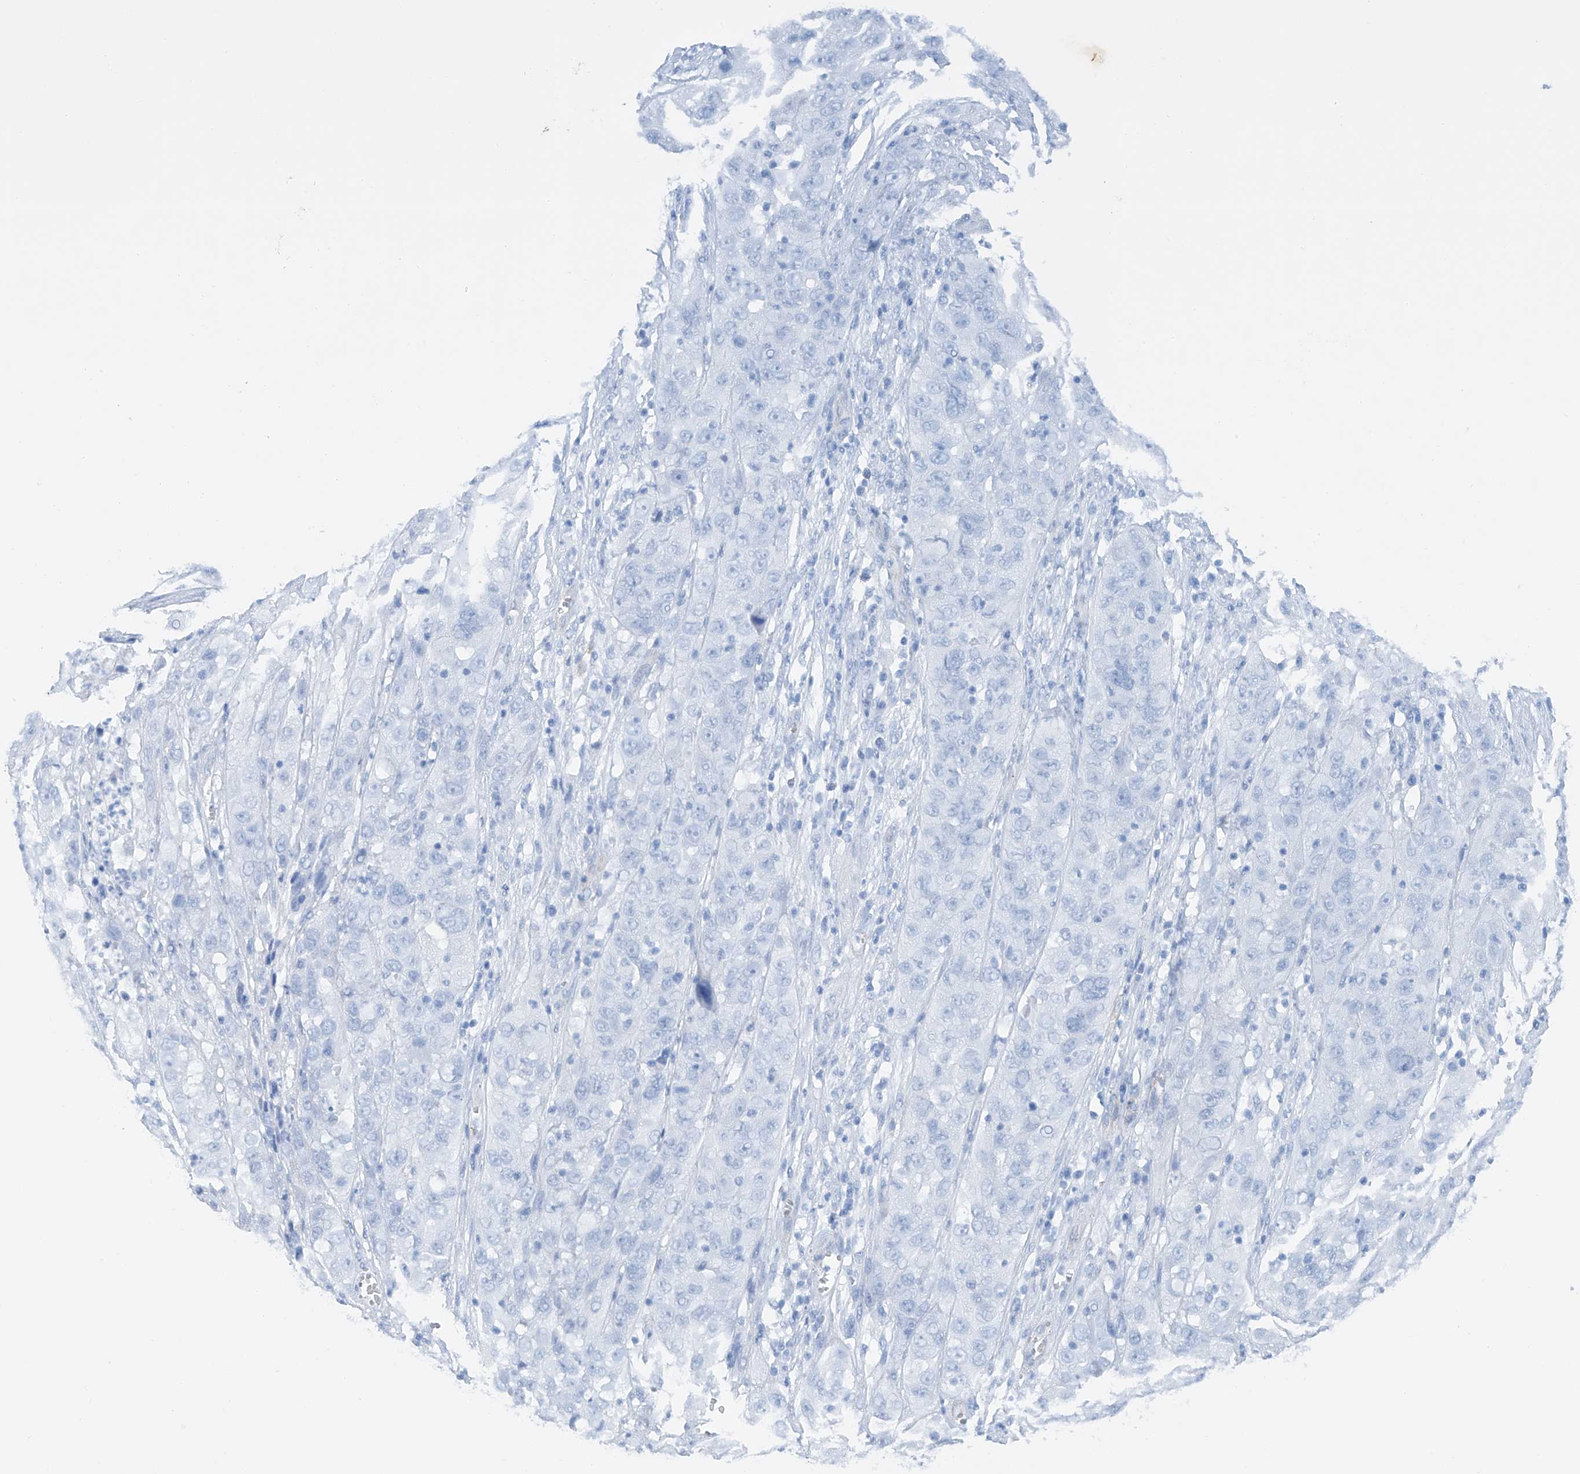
{"staining": {"intensity": "negative", "quantity": "none", "location": "none"}, "tissue": "cervical cancer", "cell_type": "Tumor cells", "image_type": "cancer", "snomed": [{"axis": "morphology", "description": "Squamous cell carcinoma, NOS"}, {"axis": "topography", "description": "Cervix"}], "caption": "IHC photomicrograph of human cervical cancer (squamous cell carcinoma) stained for a protein (brown), which displays no expression in tumor cells. Nuclei are stained in blue.", "gene": "MAGI1", "patient": {"sex": "female", "age": 32}}